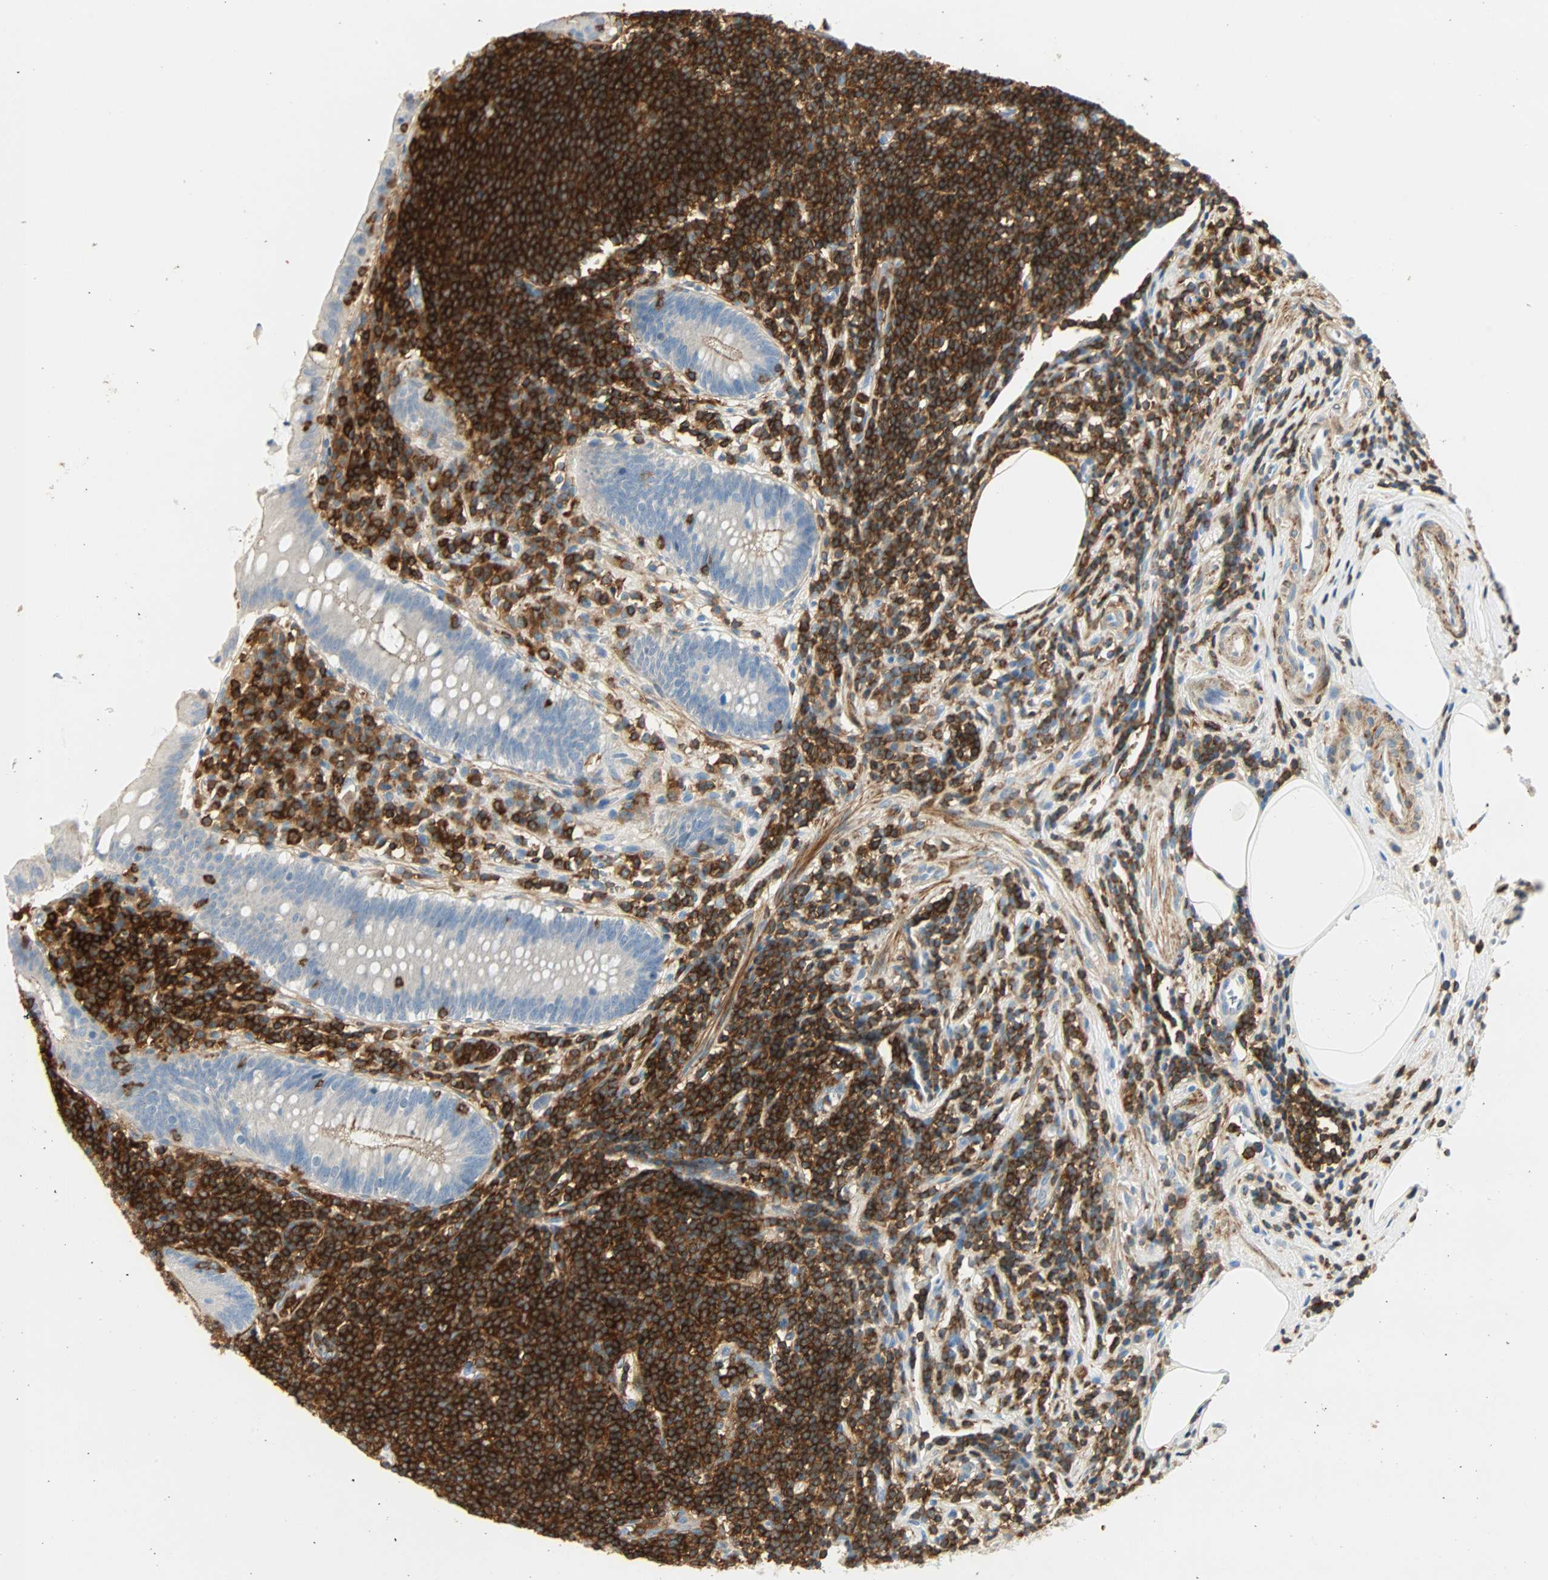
{"staining": {"intensity": "negative", "quantity": "none", "location": "none"}, "tissue": "appendix", "cell_type": "Glandular cells", "image_type": "normal", "snomed": [{"axis": "morphology", "description": "Normal tissue, NOS"}, {"axis": "topography", "description": "Appendix"}], "caption": "Immunohistochemistry (IHC) of unremarkable appendix reveals no positivity in glandular cells.", "gene": "FMNL1", "patient": {"sex": "female", "age": 50}}